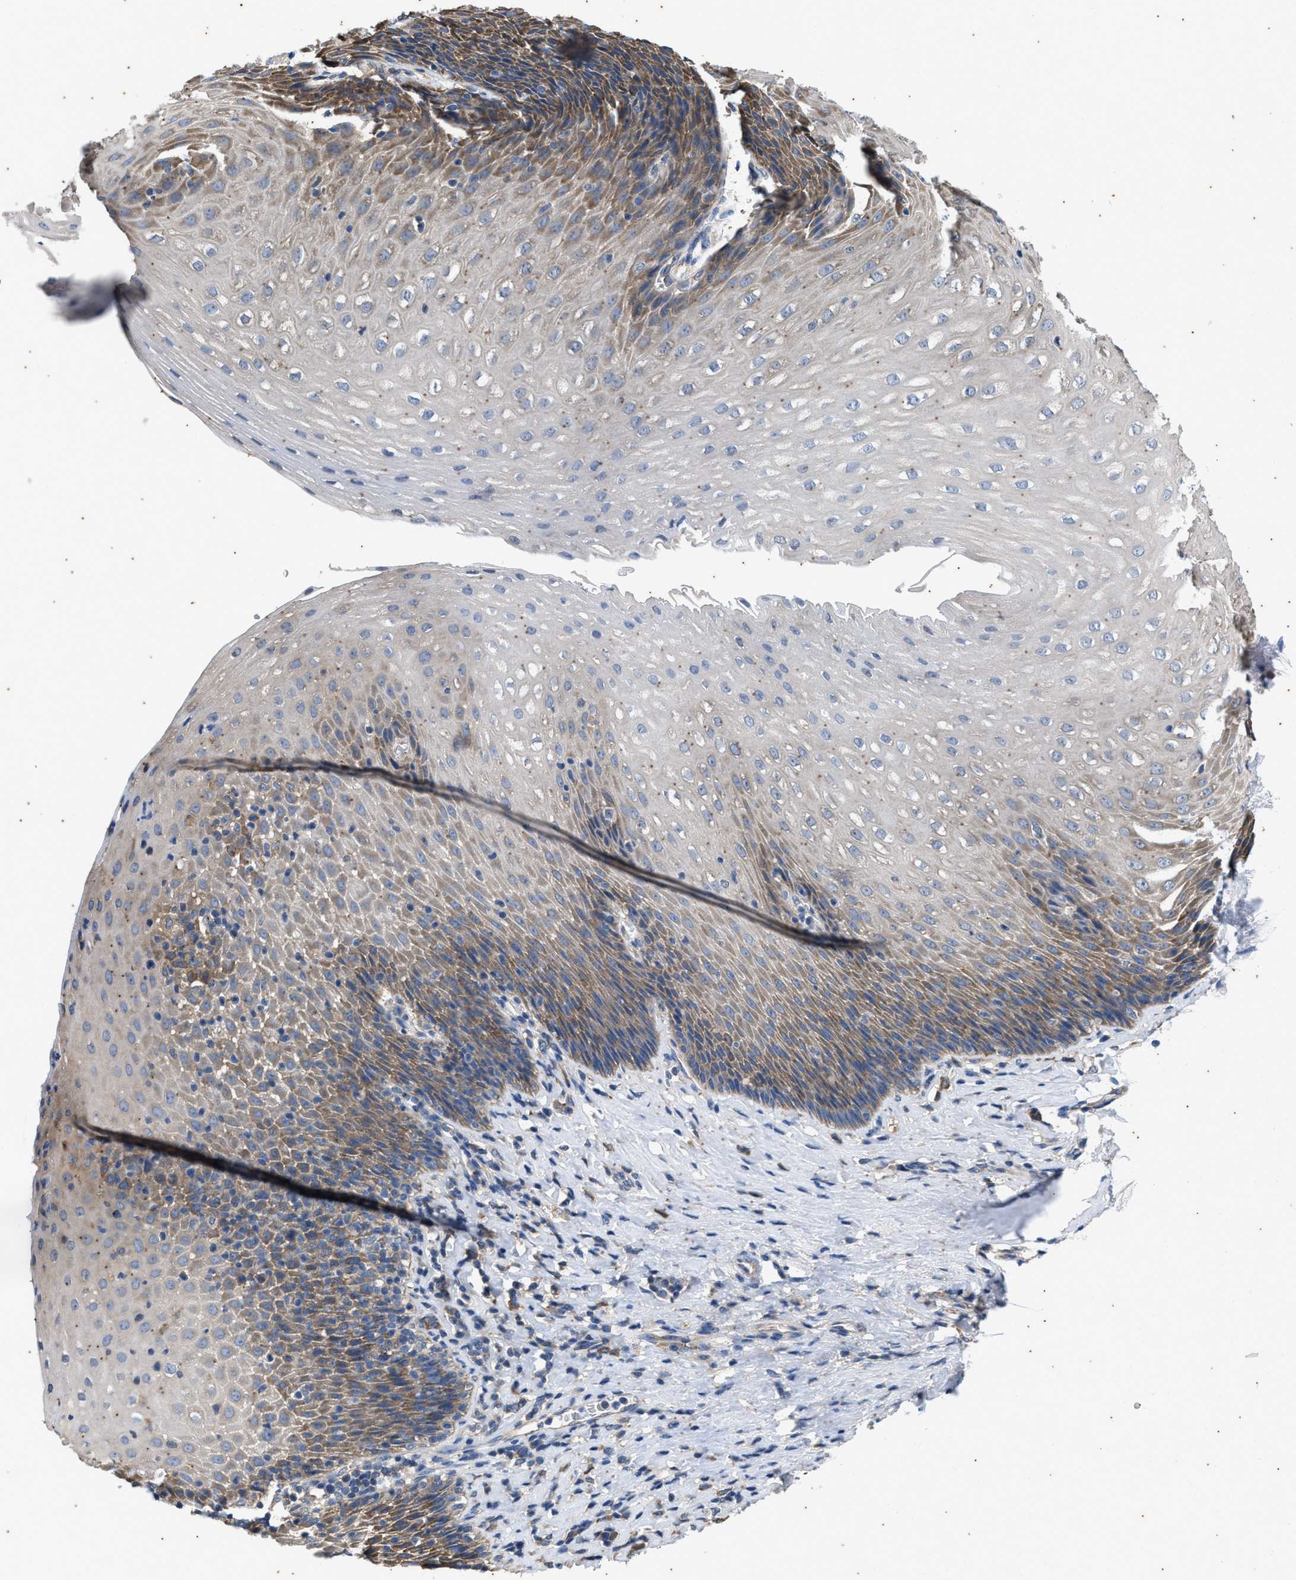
{"staining": {"intensity": "moderate", "quantity": "25%-75%", "location": "cytoplasmic/membranous"}, "tissue": "esophagus", "cell_type": "Squamous epithelial cells", "image_type": "normal", "snomed": [{"axis": "morphology", "description": "Normal tissue, NOS"}, {"axis": "topography", "description": "Esophagus"}], "caption": "Immunohistochemistry micrograph of normal esophagus: esophagus stained using IHC shows medium levels of moderate protein expression localized specifically in the cytoplasmic/membranous of squamous epithelial cells, appearing as a cytoplasmic/membranous brown color.", "gene": "COX19", "patient": {"sex": "female", "age": 61}}